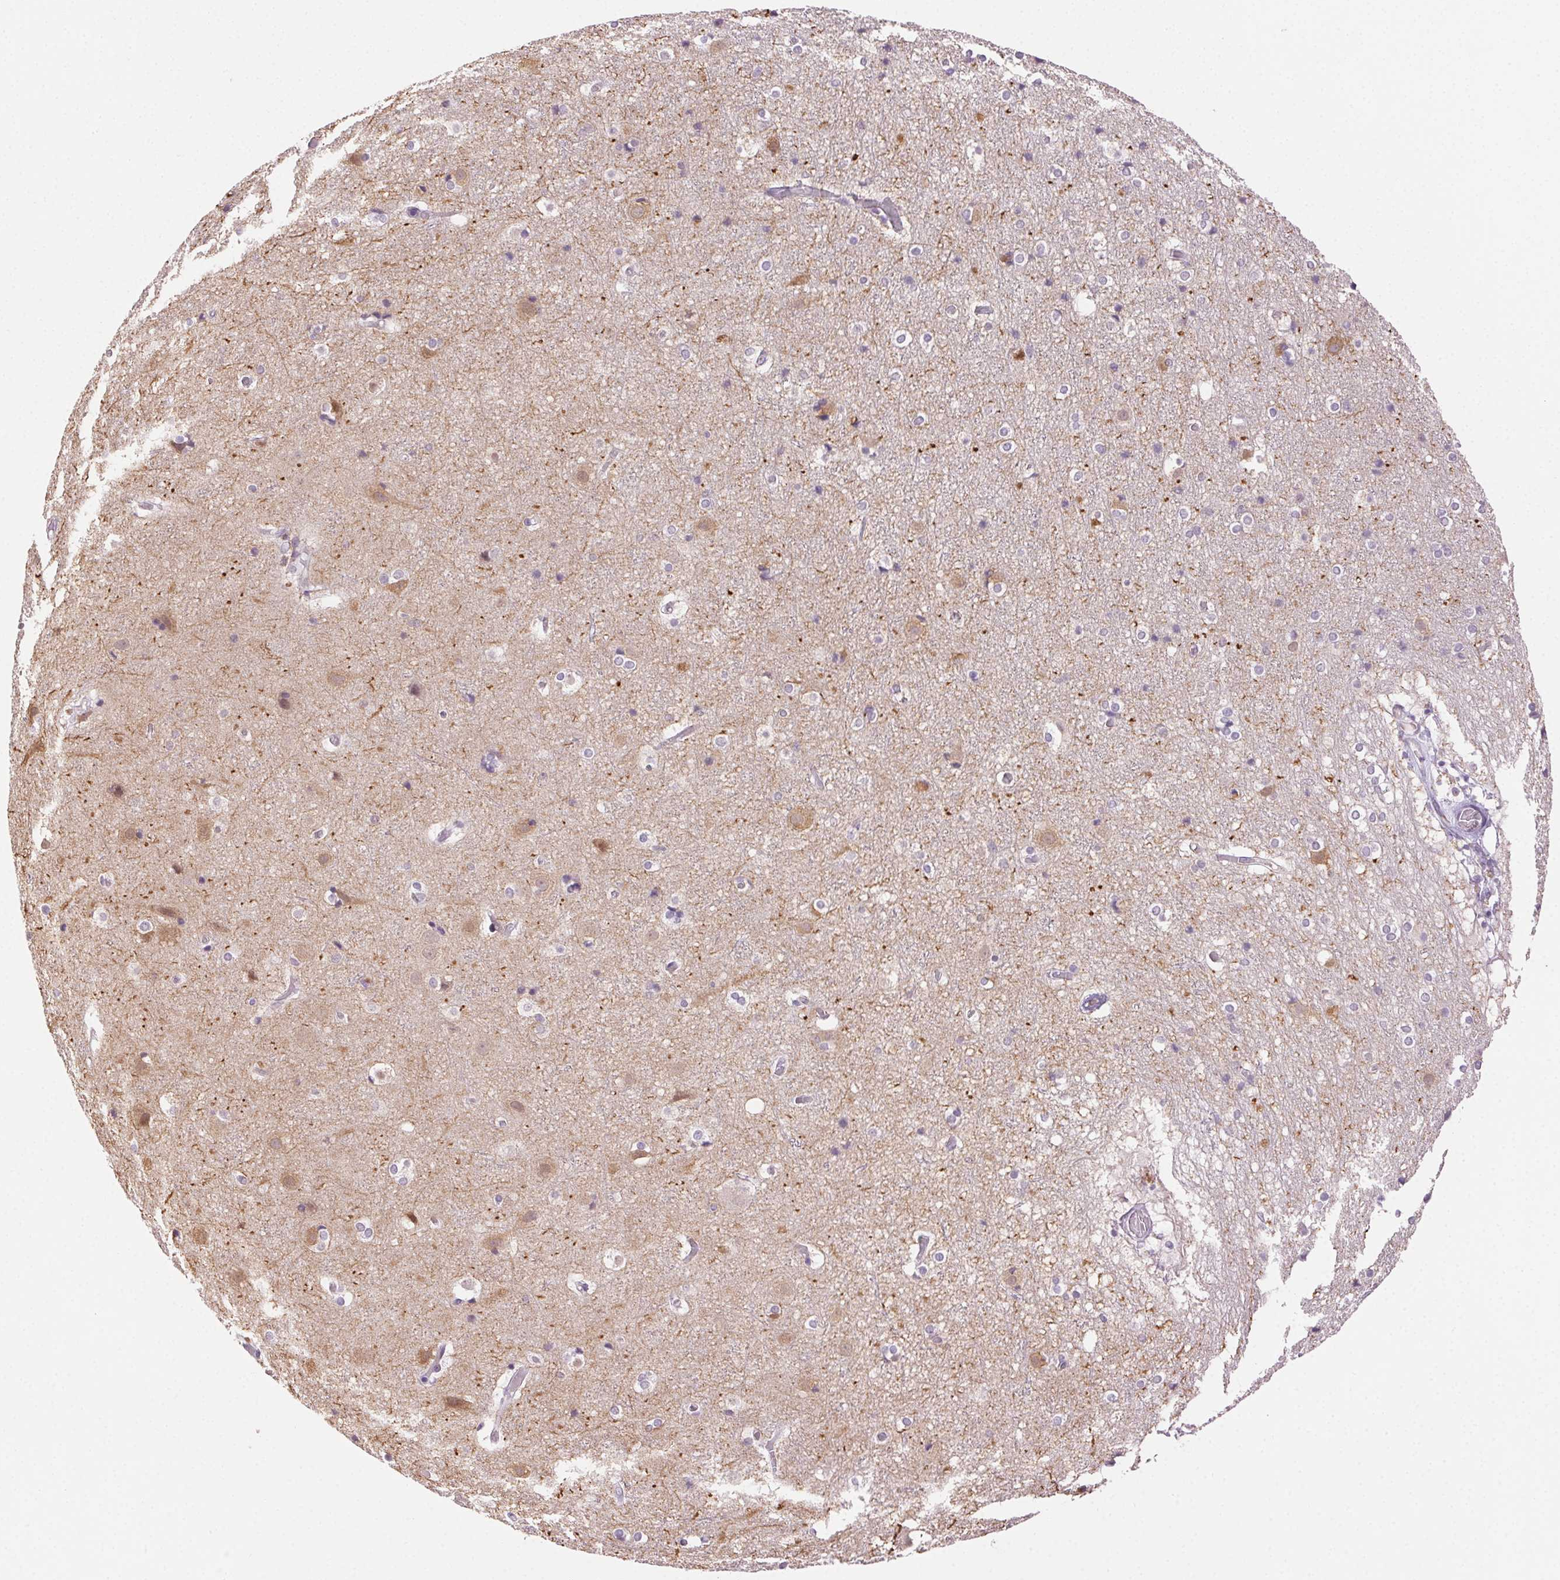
{"staining": {"intensity": "negative", "quantity": "none", "location": "none"}, "tissue": "cerebral cortex", "cell_type": "Endothelial cells", "image_type": "normal", "snomed": [{"axis": "morphology", "description": "Normal tissue, NOS"}, {"axis": "topography", "description": "Cerebral cortex"}], "caption": "DAB immunohistochemical staining of unremarkable human cerebral cortex exhibits no significant expression in endothelial cells.", "gene": "CLDN10", "patient": {"sex": "female", "age": 52}}